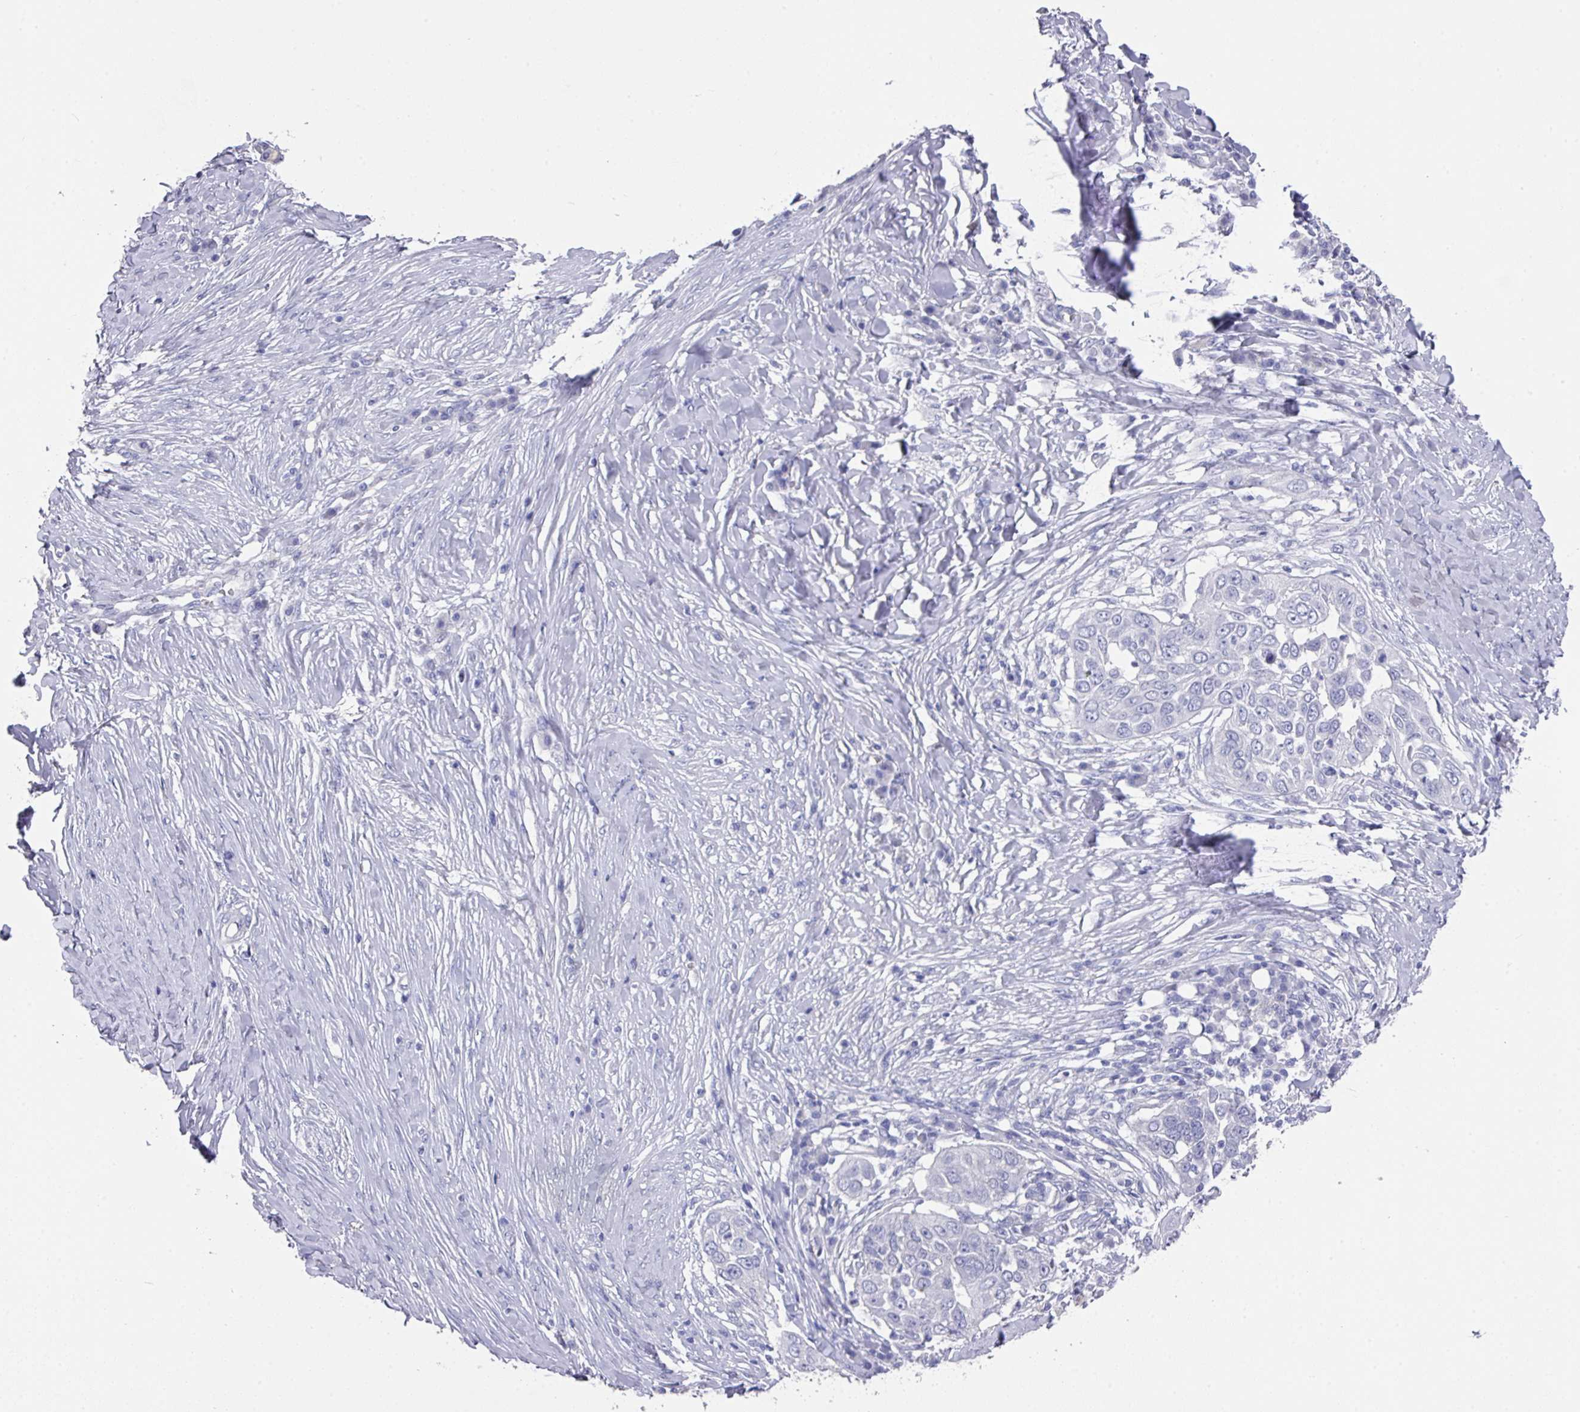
{"staining": {"intensity": "negative", "quantity": "none", "location": "none"}, "tissue": "skin cancer", "cell_type": "Tumor cells", "image_type": "cancer", "snomed": [{"axis": "morphology", "description": "Squamous cell carcinoma, NOS"}, {"axis": "topography", "description": "Skin"}], "caption": "Immunohistochemistry of human skin cancer (squamous cell carcinoma) reveals no positivity in tumor cells.", "gene": "DAZL", "patient": {"sex": "female", "age": 44}}